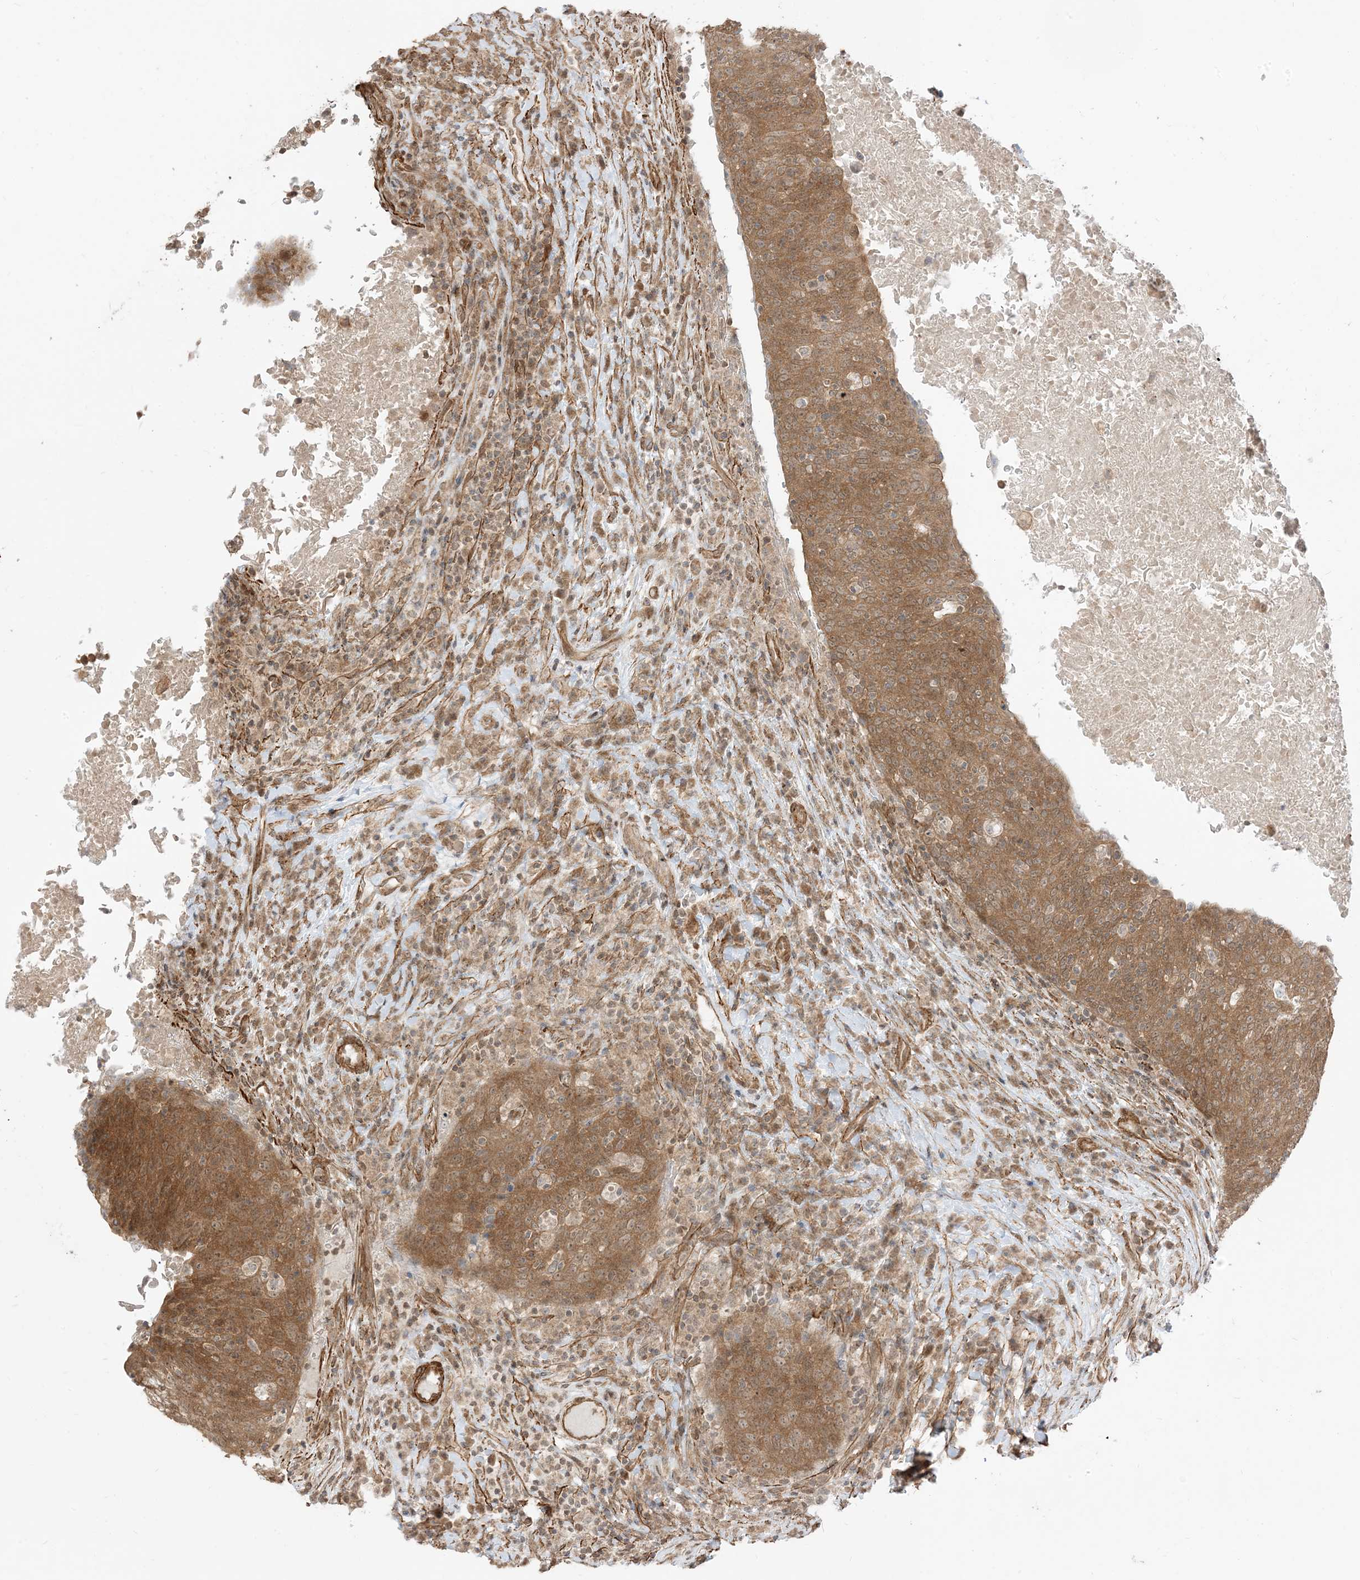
{"staining": {"intensity": "moderate", "quantity": ">75%", "location": "cytoplasmic/membranous"}, "tissue": "head and neck cancer", "cell_type": "Tumor cells", "image_type": "cancer", "snomed": [{"axis": "morphology", "description": "Squamous cell carcinoma, NOS"}, {"axis": "morphology", "description": "Squamous cell carcinoma, metastatic, NOS"}, {"axis": "topography", "description": "Lymph node"}, {"axis": "topography", "description": "Head-Neck"}], "caption": "A high-resolution histopathology image shows IHC staining of head and neck metastatic squamous cell carcinoma, which exhibits moderate cytoplasmic/membranous expression in approximately >75% of tumor cells.", "gene": "TBCC", "patient": {"sex": "male", "age": 62}}